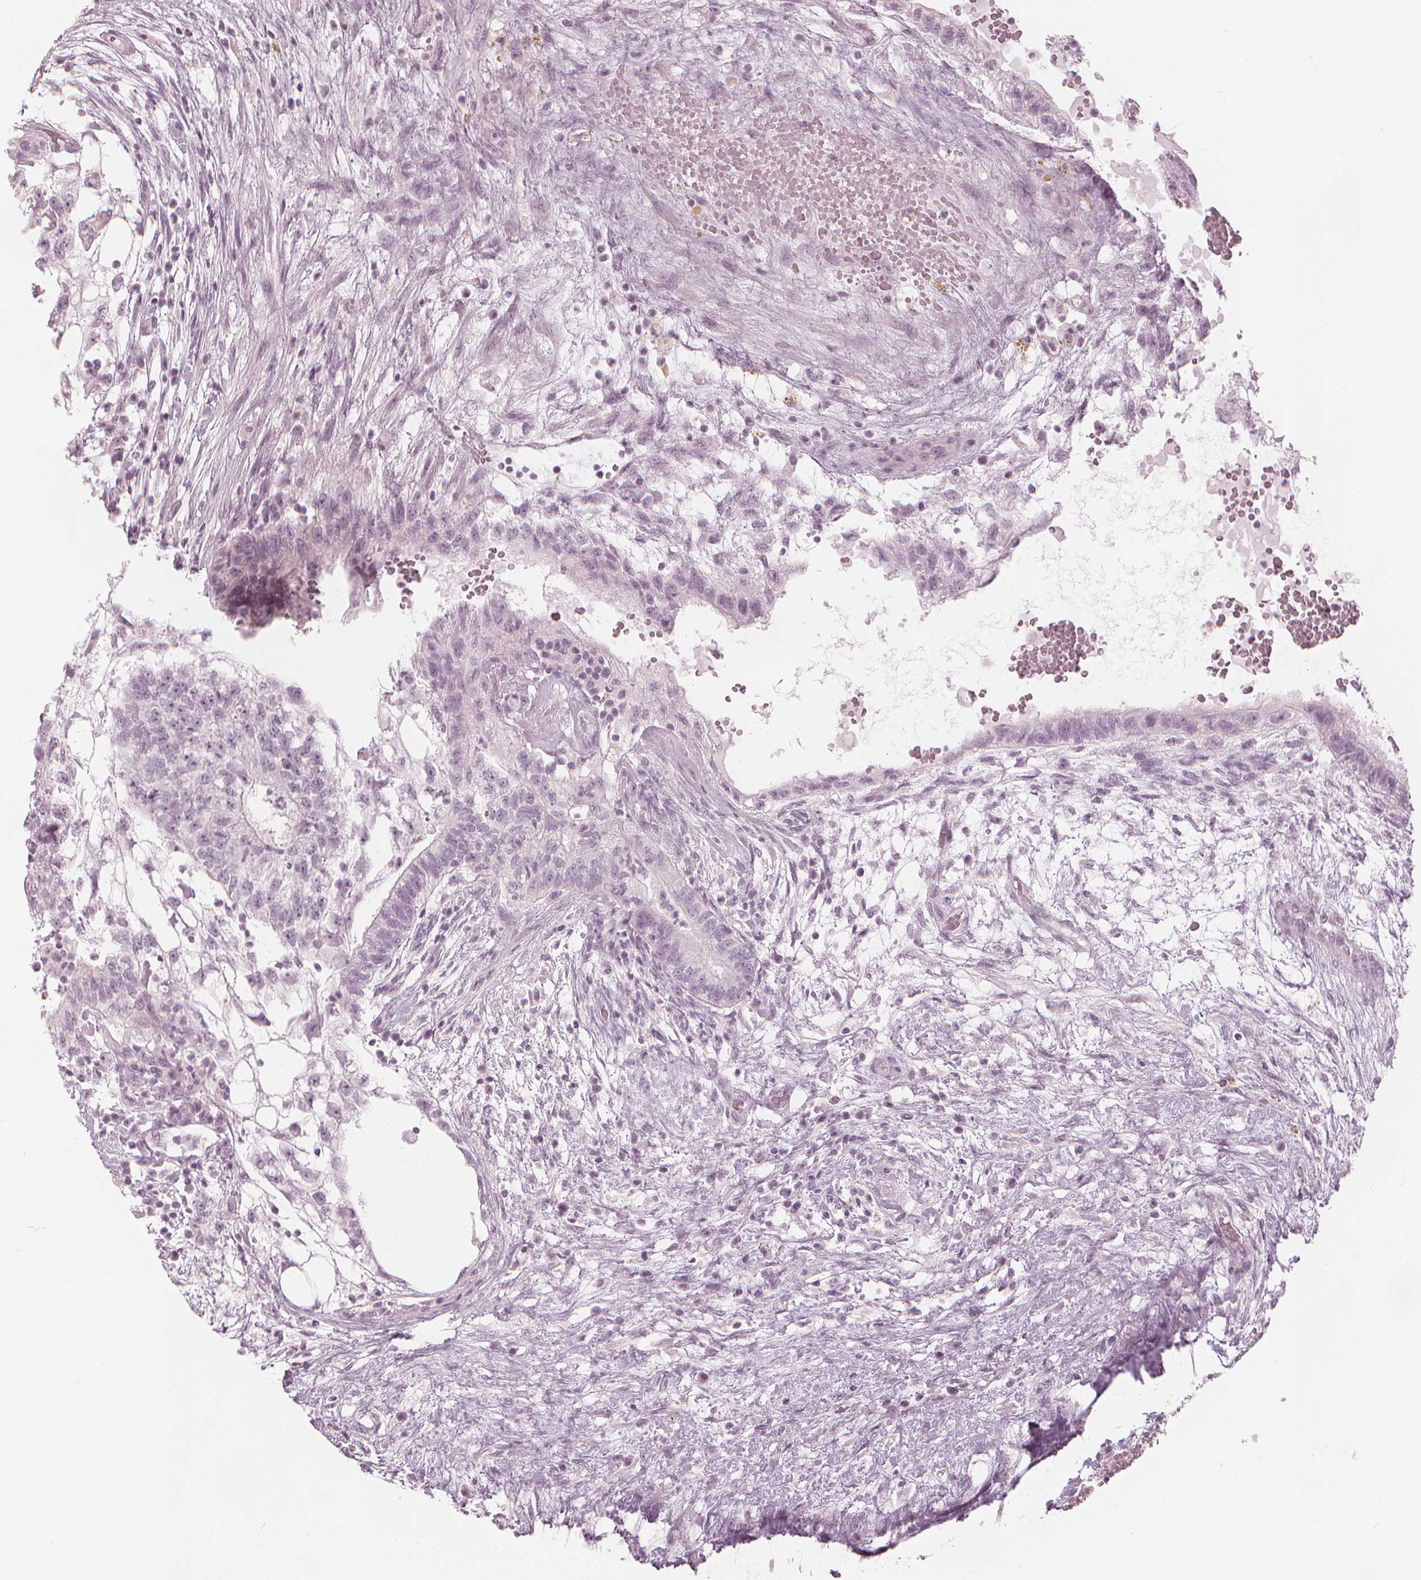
{"staining": {"intensity": "negative", "quantity": "none", "location": "none"}, "tissue": "testis cancer", "cell_type": "Tumor cells", "image_type": "cancer", "snomed": [{"axis": "morphology", "description": "Normal tissue, NOS"}, {"axis": "morphology", "description": "Carcinoma, Embryonal, NOS"}, {"axis": "topography", "description": "Testis"}], "caption": "A histopathology image of human testis cancer is negative for staining in tumor cells.", "gene": "PAEP", "patient": {"sex": "male", "age": 32}}